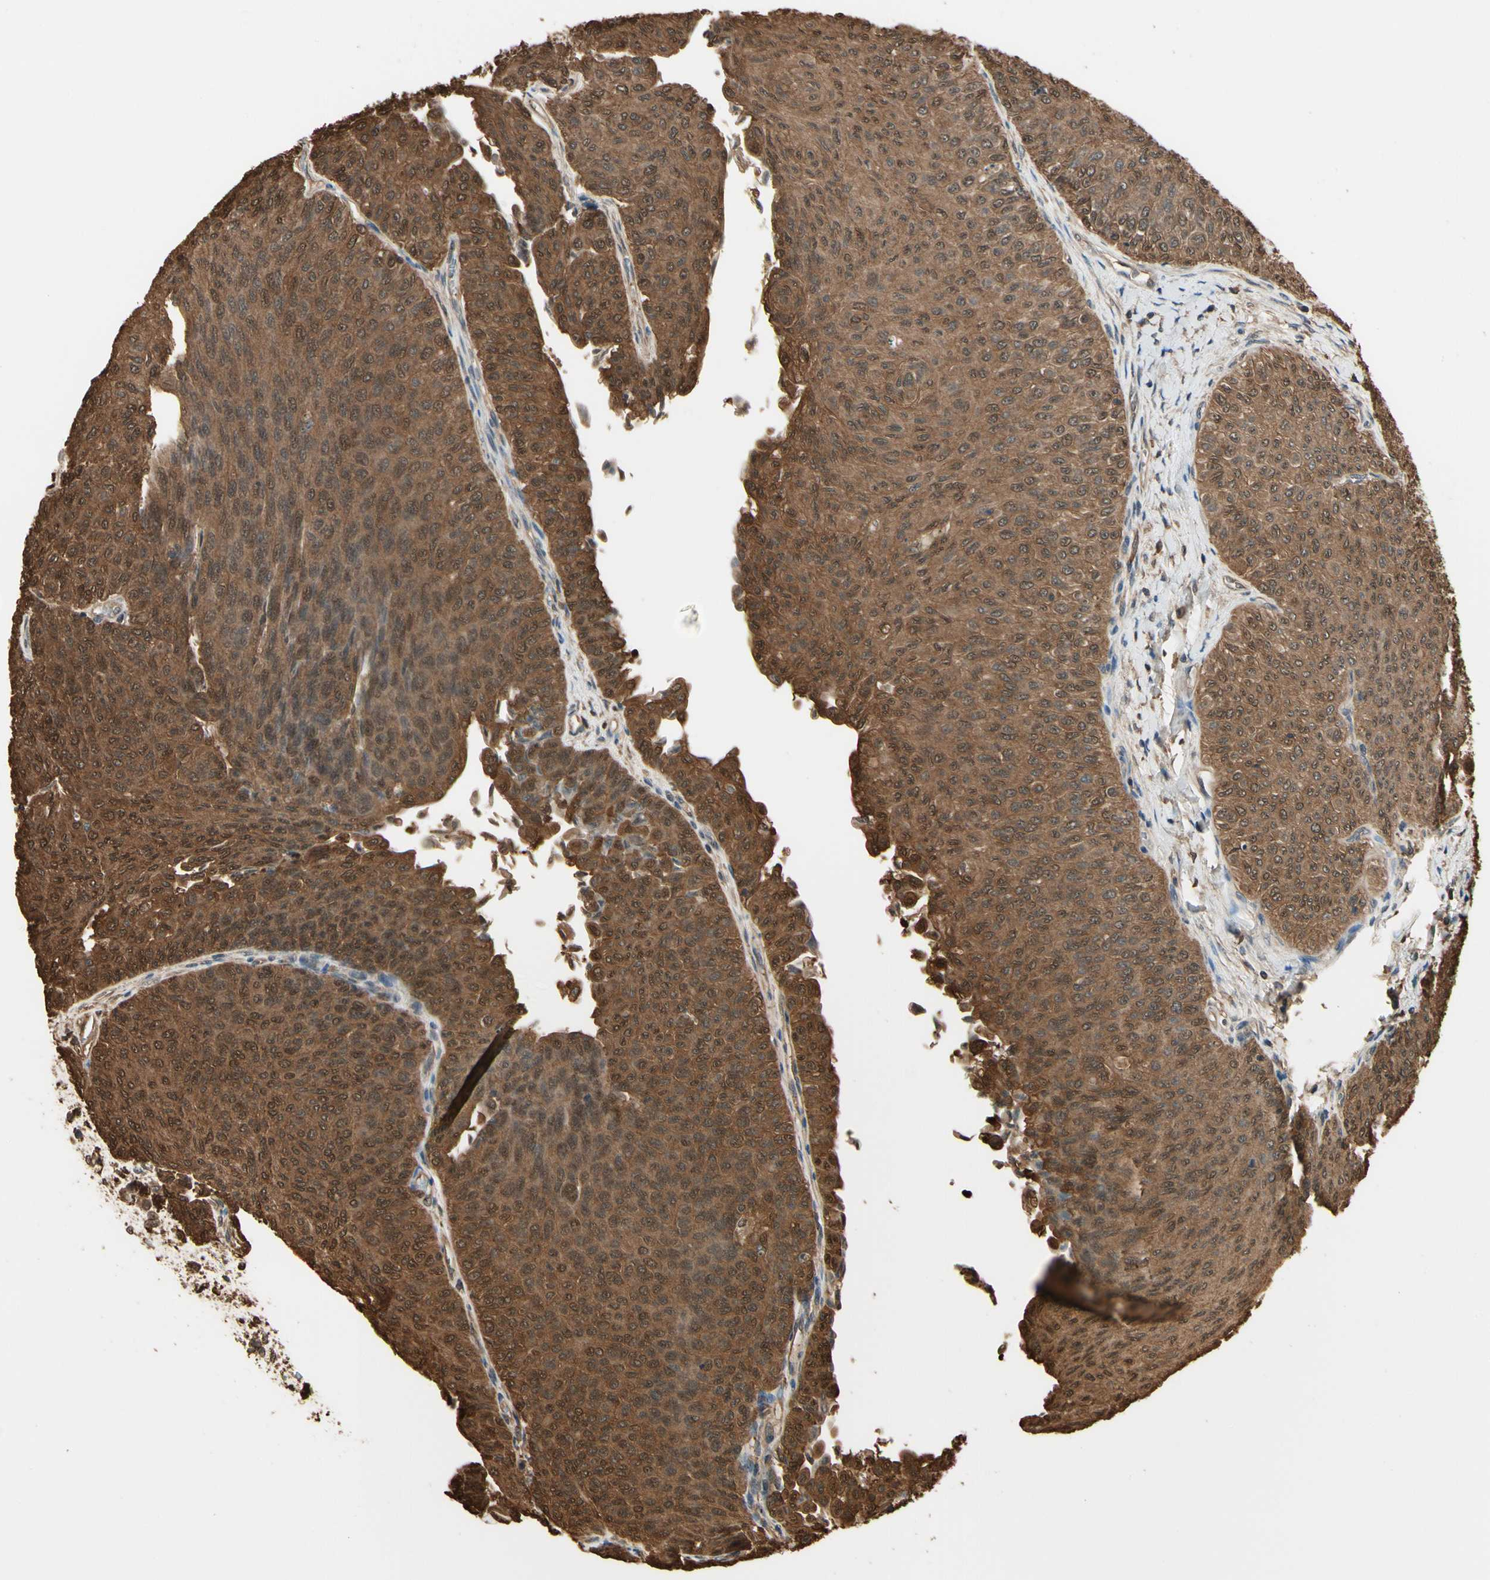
{"staining": {"intensity": "strong", "quantity": ">75%", "location": "cytoplasmic/membranous,nuclear"}, "tissue": "urothelial cancer", "cell_type": "Tumor cells", "image_type": "cancer", "snomed": [{"axis": "morphology", "description": "Urothelial carcinoma, Low grade"}, {"axis": "topography", "description": "Urinary bladder"}], "caption": "A high-resolution photomicrograph shows immunohistochemistry staining of urothelial cancer, which displays strong cytoplasmic/membranous and nuclear staining in about >75% of tumor cells.", "gene": "YWHAE", "patient": {"sex": "male", "age": 78}}